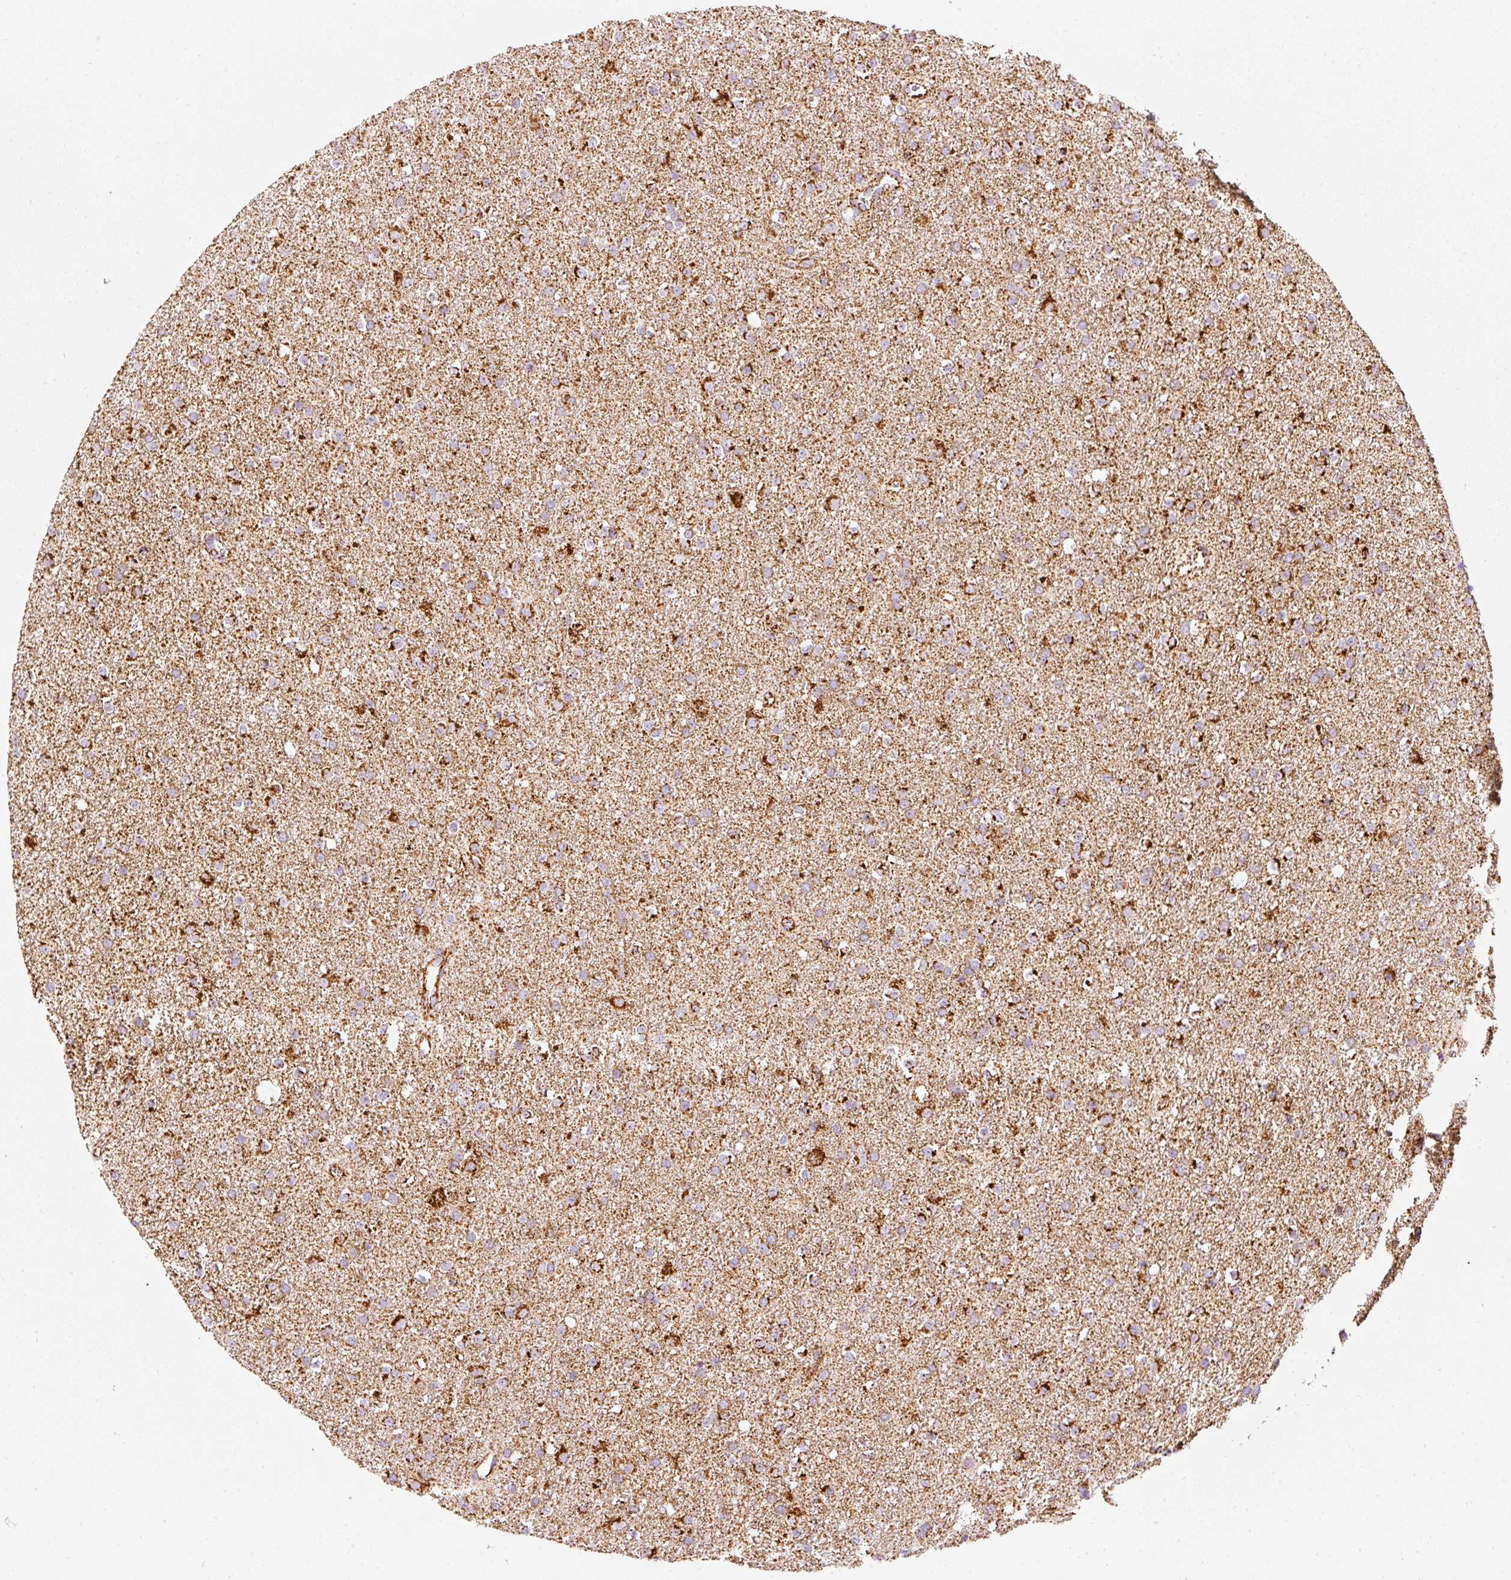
{"staining": {"intensity": "moderate", "quantity": ">75%", "location": "cytoplasmic/membranous"}, "tissue": "glioma", "cell_type": "Tumor cells", "image_type": "cancer", "snomed": [{"axis": "morphology", "description": "Glioma, malignant, Low grade"}, {"axis": "topography", "description": "Brain"}], "caption": "A high-resolution photomicrograph shows immunohistochemistry staining of glioma, which exhibits moderate cytoplasmic/membranous positivity in about >75% of tumor cells.", "gene": "MT-CO2", "patient": {"sex": "female", "age": 34}}